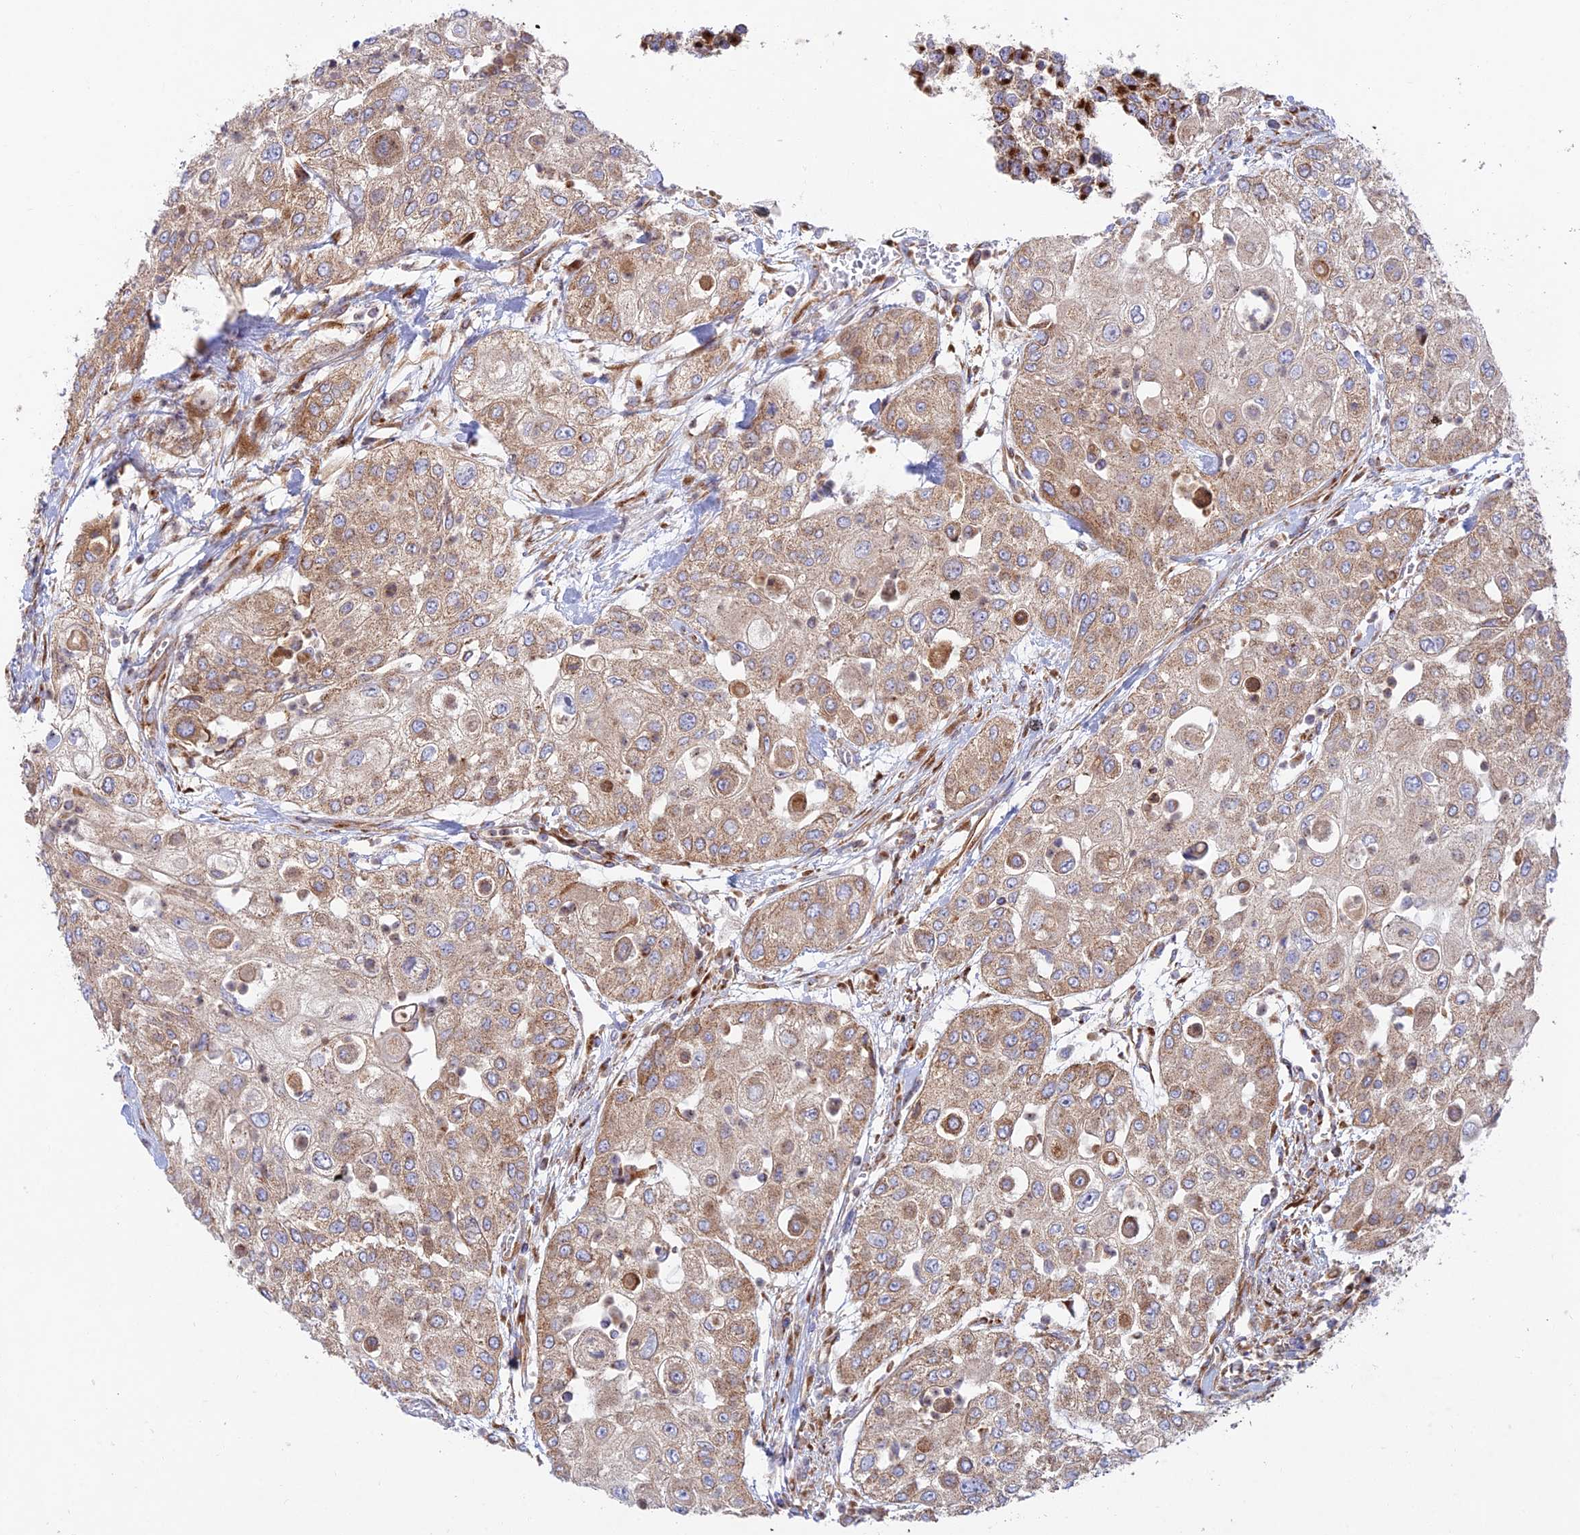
{"staining": {"intensity": "weak", "quantity": ">75%", "location": "cytoplasmic/membranous"}, "tissue": "urothelial cancer", "cell_type": "Tumor cells", "image_type": "cancer", "snomed": [{"axis": "morphology", "description": "Urothelial carcinoma, High grade"}, {"axis": "topography", "description": "Urinary bladder"}], "caption": "IHC photomicrograph of human urothelial carcinoma (high-grade) stained for a protein (brown), which reveals low levels of weak cytoplasmic/membranous positivity in approximately >75% of tumor cells.", "gene": "GOLGA3", "patient": {"sex": "female", "age": 79}}